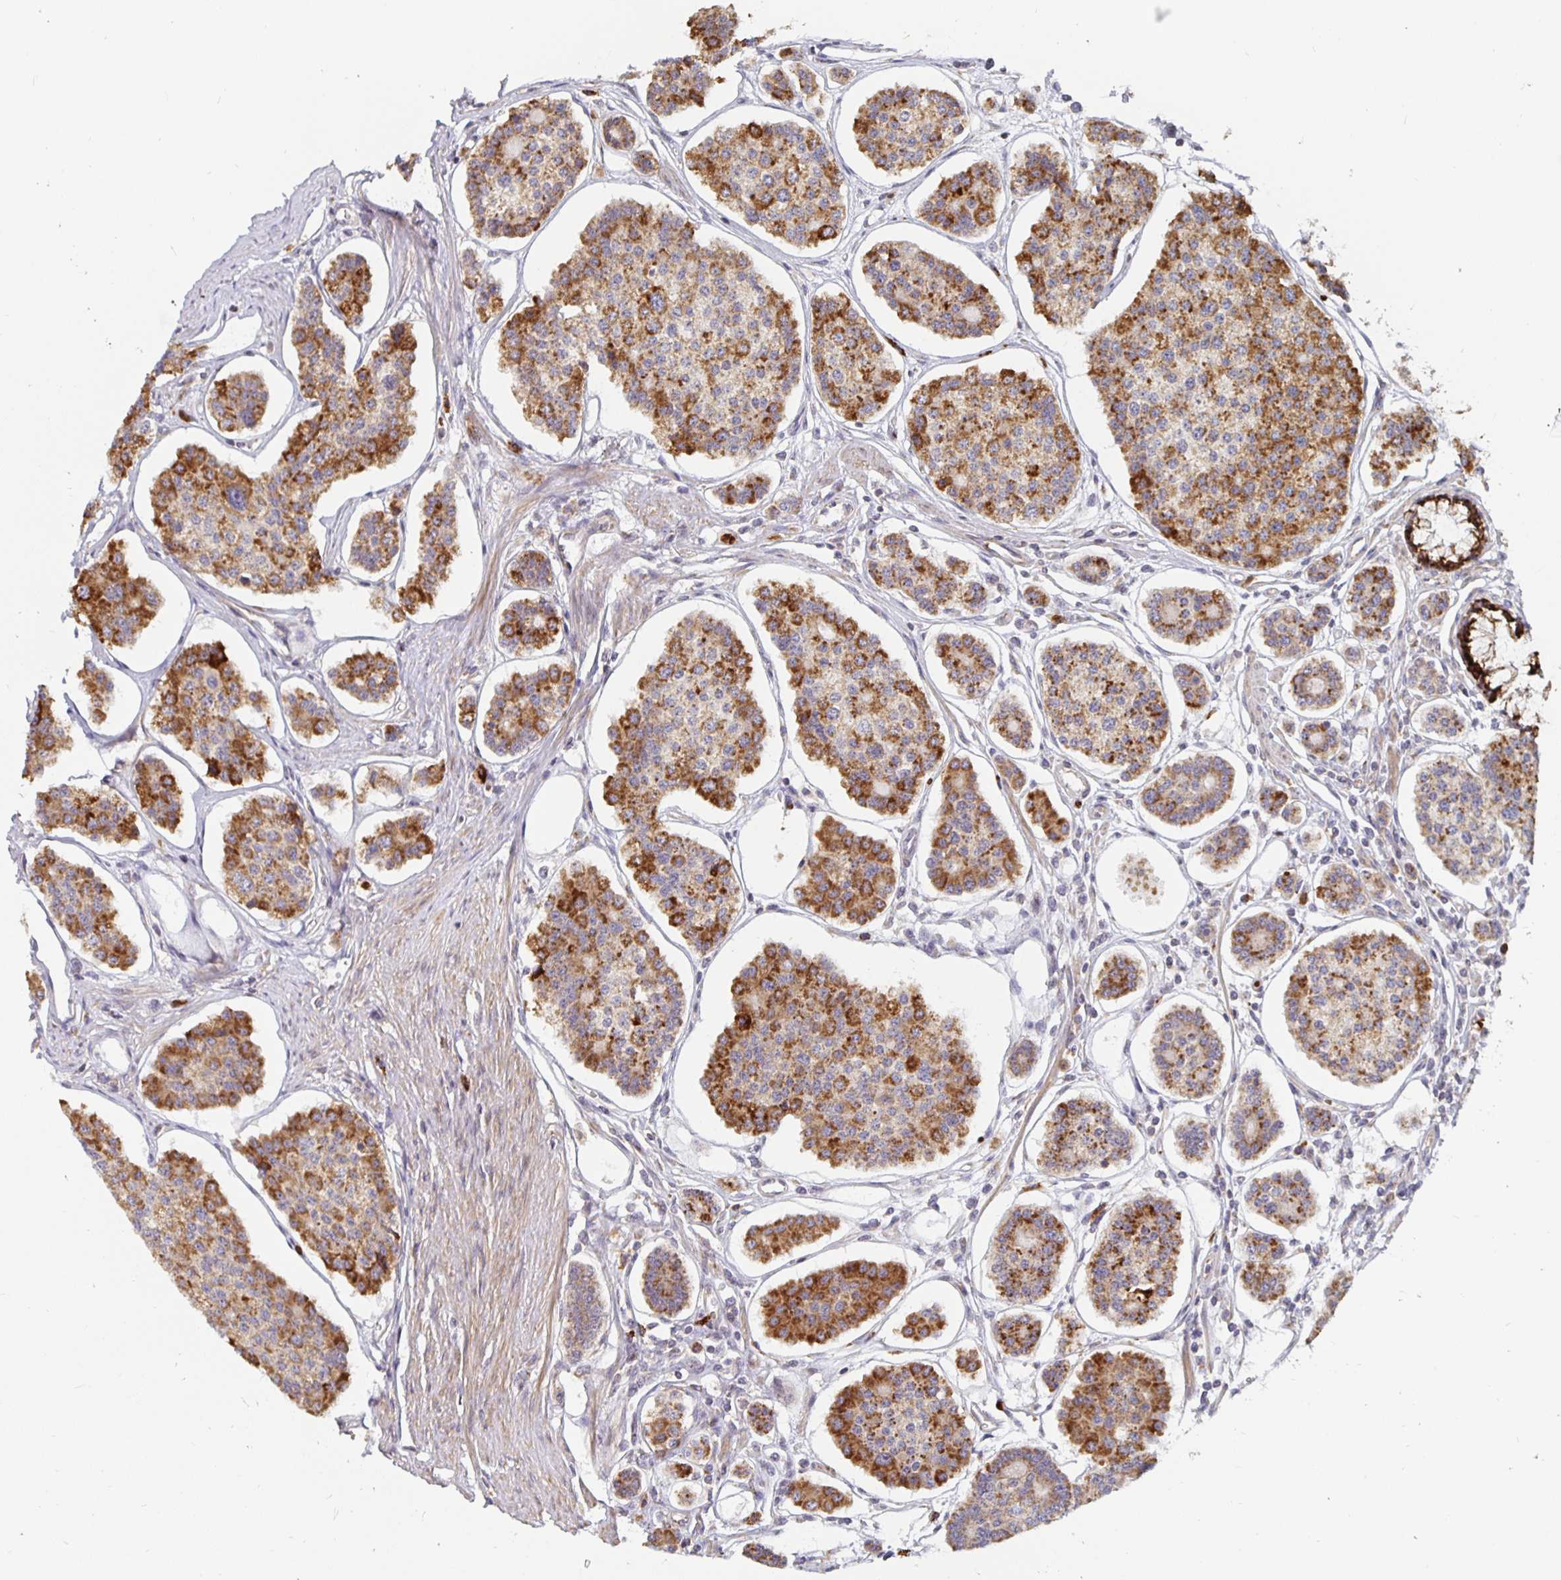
{"staining": {"intensity": "moderate", "quantity": ">75%", "location": "cytoplasmic/membranous"}, "tissue": "carcinoid", "cell_type": "Tumor cells", "image_type": "cancer", "snomed": [{"axis": "morphology", "description": "Carcinoid, malignant, NOS"}, {"axis": "topography", "description": "Small intestine"}], "caption": "DAB immunohistochemical staining of carcinoid demonstrates moderate cytoplasmic/membranous protein positivity in about >75% of tumor cells. (brown staining indicates protein expression, while blue staining denotes nuclei).", "gene": "MRPL28", "patient": {"sex": "female", "age": 65}}